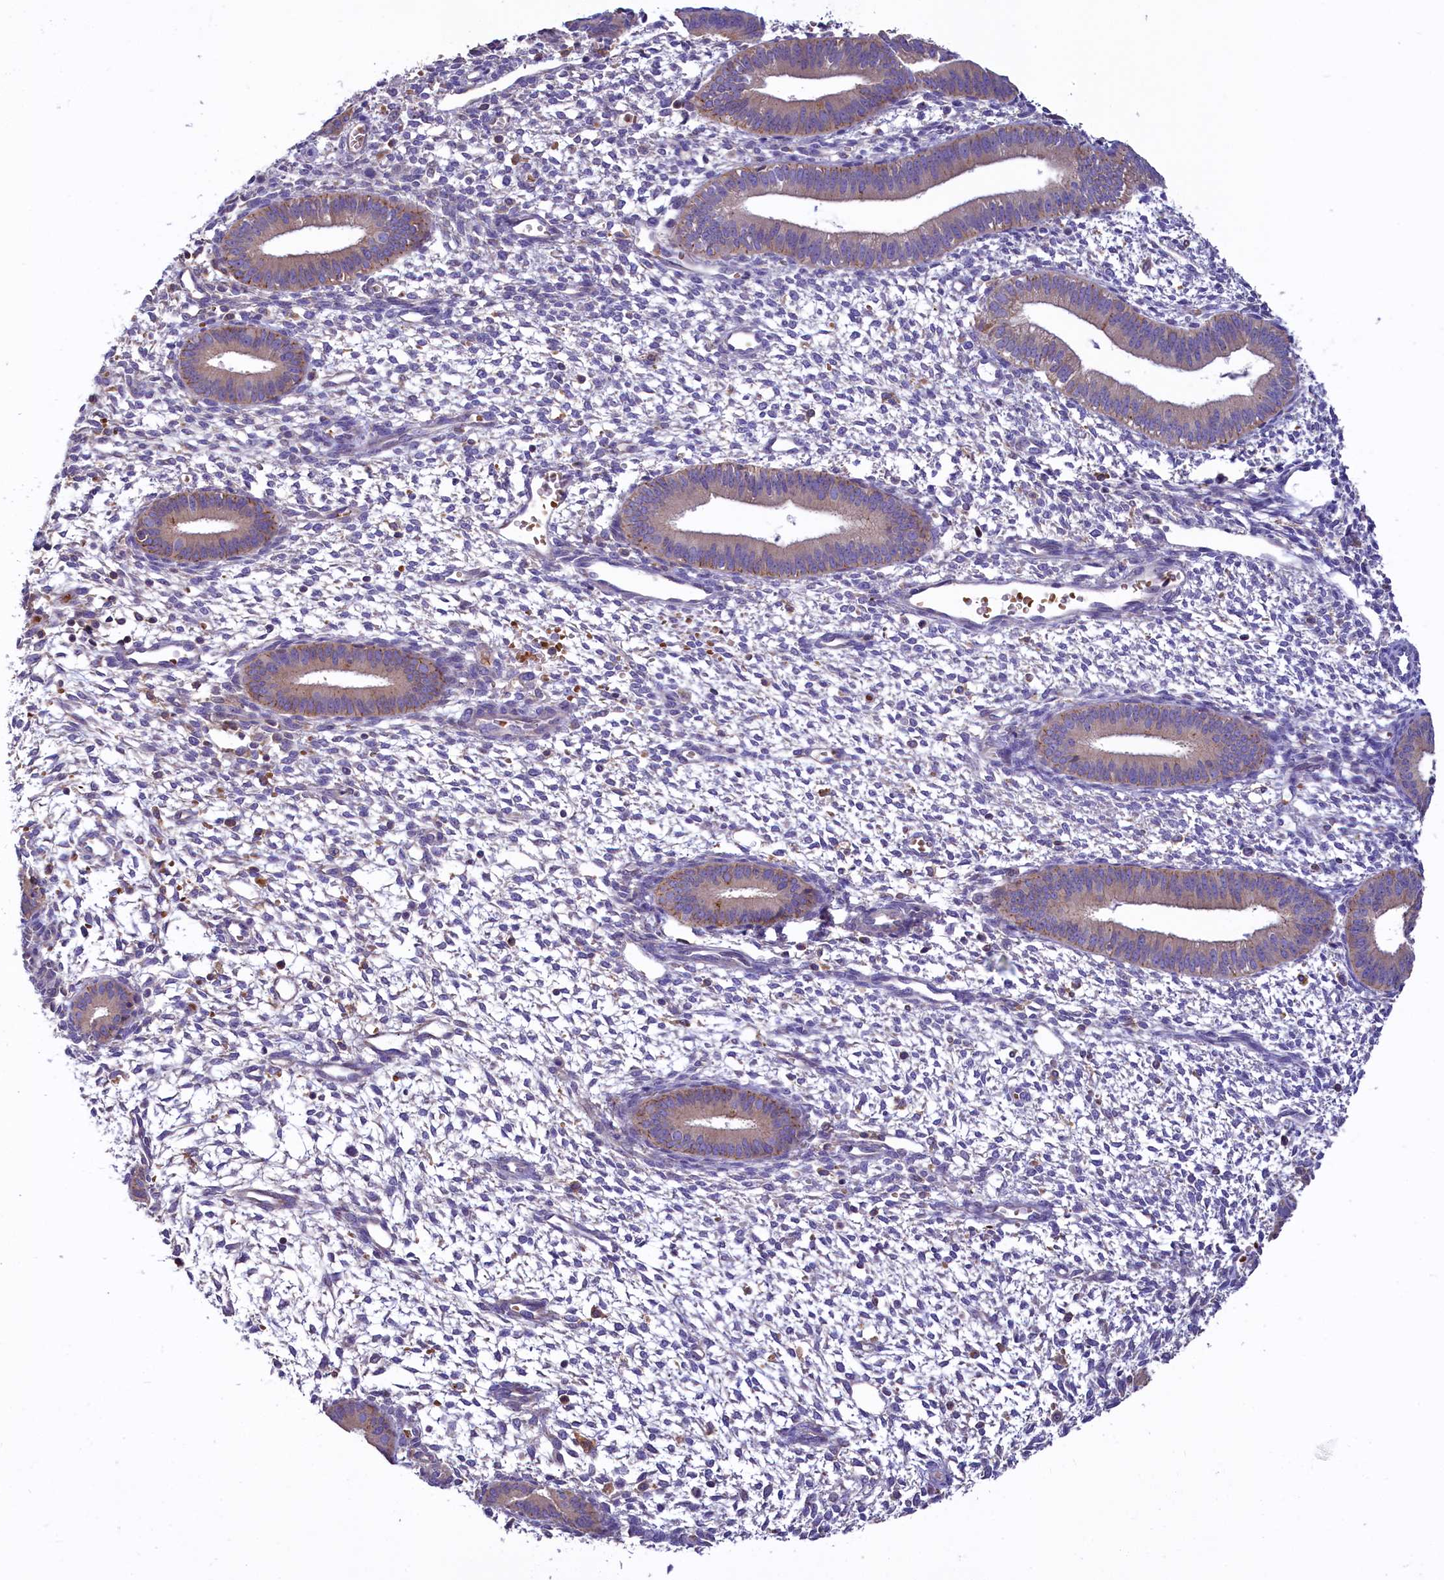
{"staining": {"intensity": "negative", "quantity": "none", "location": "none"}, "tissue": "endometrium", "cell_type": "Cells in endometrial stroma", "image_type": "normal", "snomed": [{"axis": "morphology", "description": "Normal tissue, NOS"}, {"axis": "topography", "description": "Endometrium"}], "caption": "Immunohistochemical staining of normal endometrium demonstrates no significant staining in cells in endometrial stroma.", "gene": "HPS6", "patient": {"sex": "female", "age": 46}}